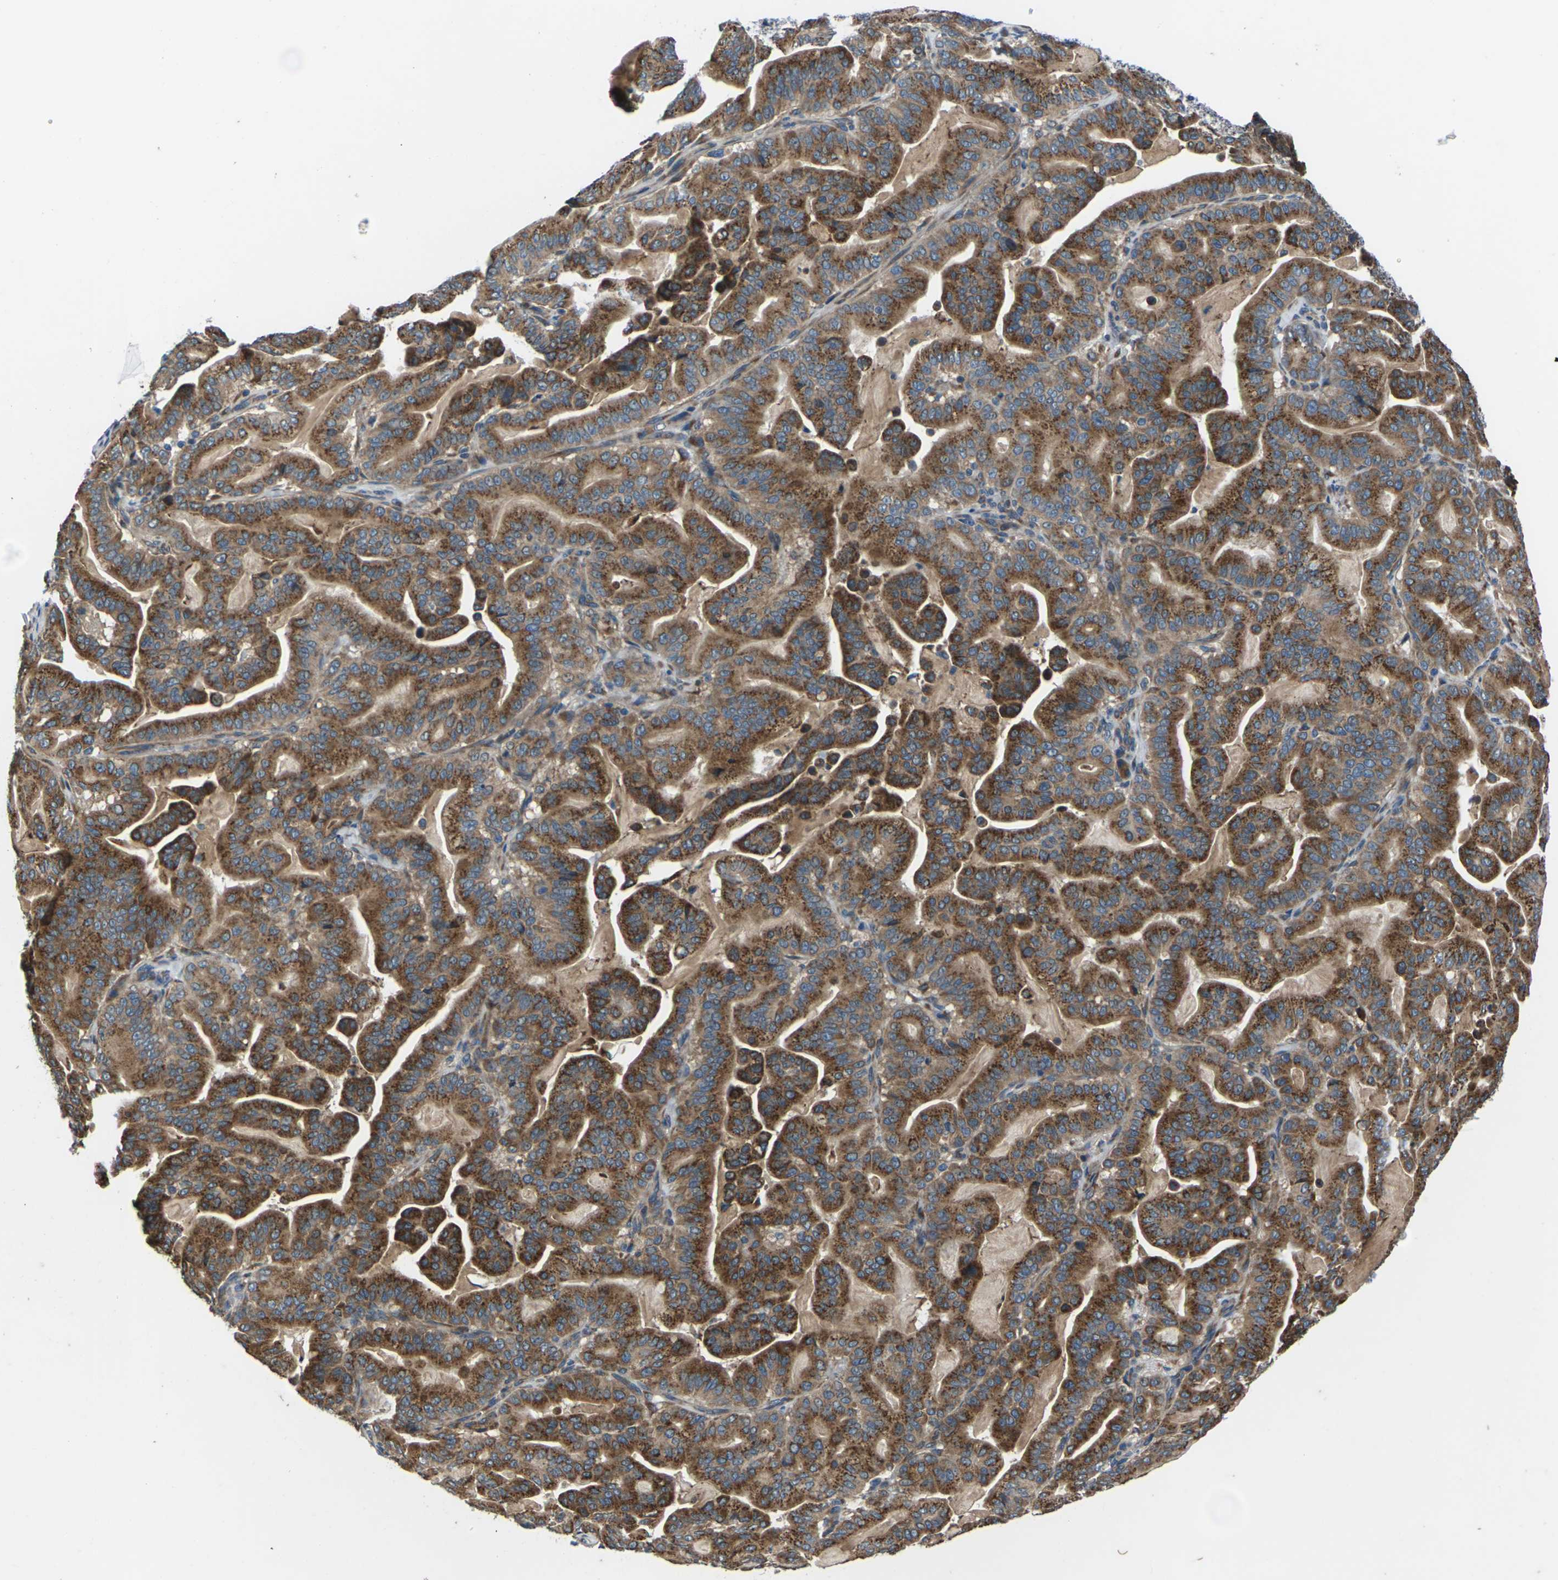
{"staining": {"intensity": "strong", "quantity": ">75%", "location": "cytoplasmic/membranous"}, "tissue": "pancreatic cancer", "cell_type": "Tumor cells", "image_type": "cancer", "snomed": [{"axis": "morphology", "description": "Adenocarcinoma, NOS"}, {"axis": "topography", "description": "Pancreas"}], "caption": "Immunohistochemical staining of human pancreatic adenocarcinoma displays high levels of strong cytoplasmic/membranous expression in approximately >75% of tumor cells.", "gene": "GABRP", "patient": {"sex": "male", "age": 63}}